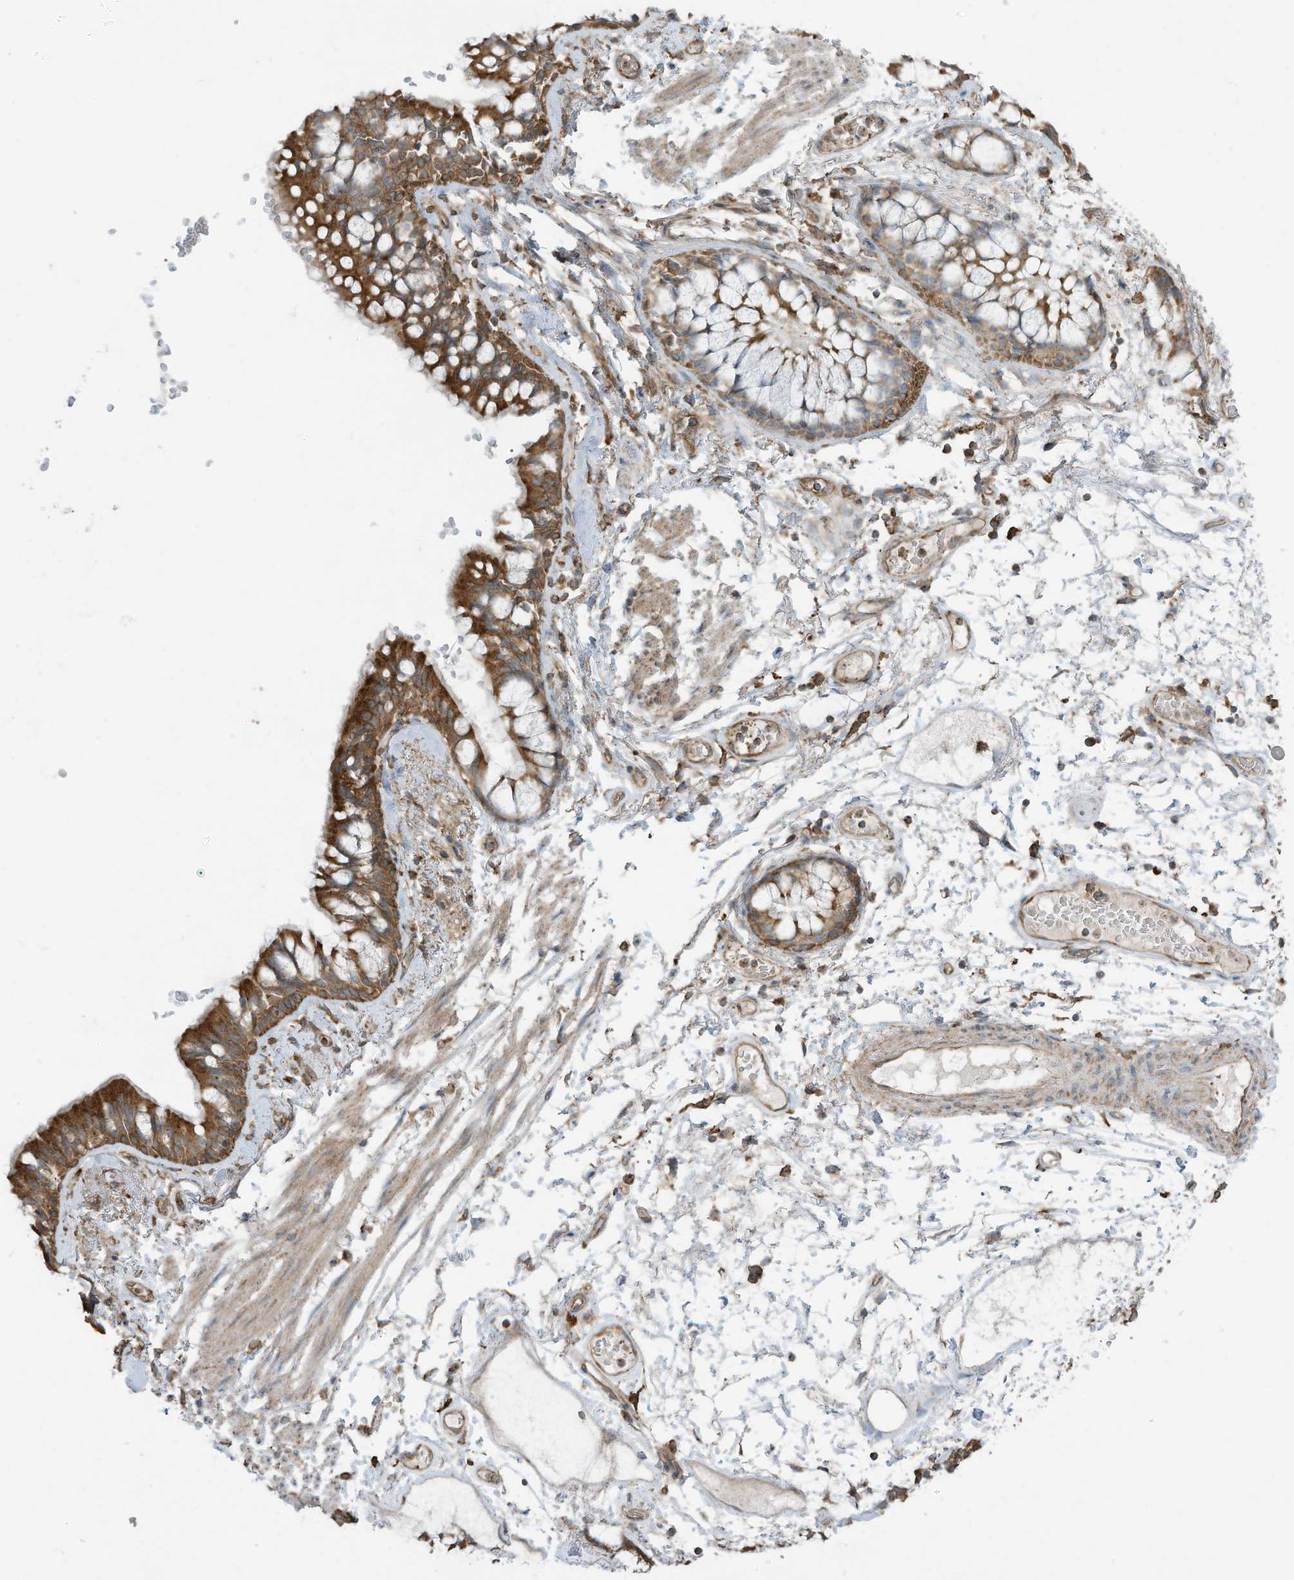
{"staining": {"intensity": "moderate", "quantity": ">75%", "location": "cytoplasmic/membranous"}, "tissue": "bronchus", "cell_type": "Respiratory epithelial cells", "image_type": "normal", "snomed": [{"axis": "morphology", "description": "Normal tissue, NOS"}, {"axis": "topography", "description": "Cartilage tissue"}, {"axis": "topography", "description": "Bronchus"}], "caption": "Immunohistochemistry (IHC) image of normal bronchus stained for a protein (brown), which reveals medium levels of moderate cytoplasmic/membranous expression in about >75% of respiratory epithelial cells.", "gene": "CGAS", "patient": {"sex": "female", "age": 73}}